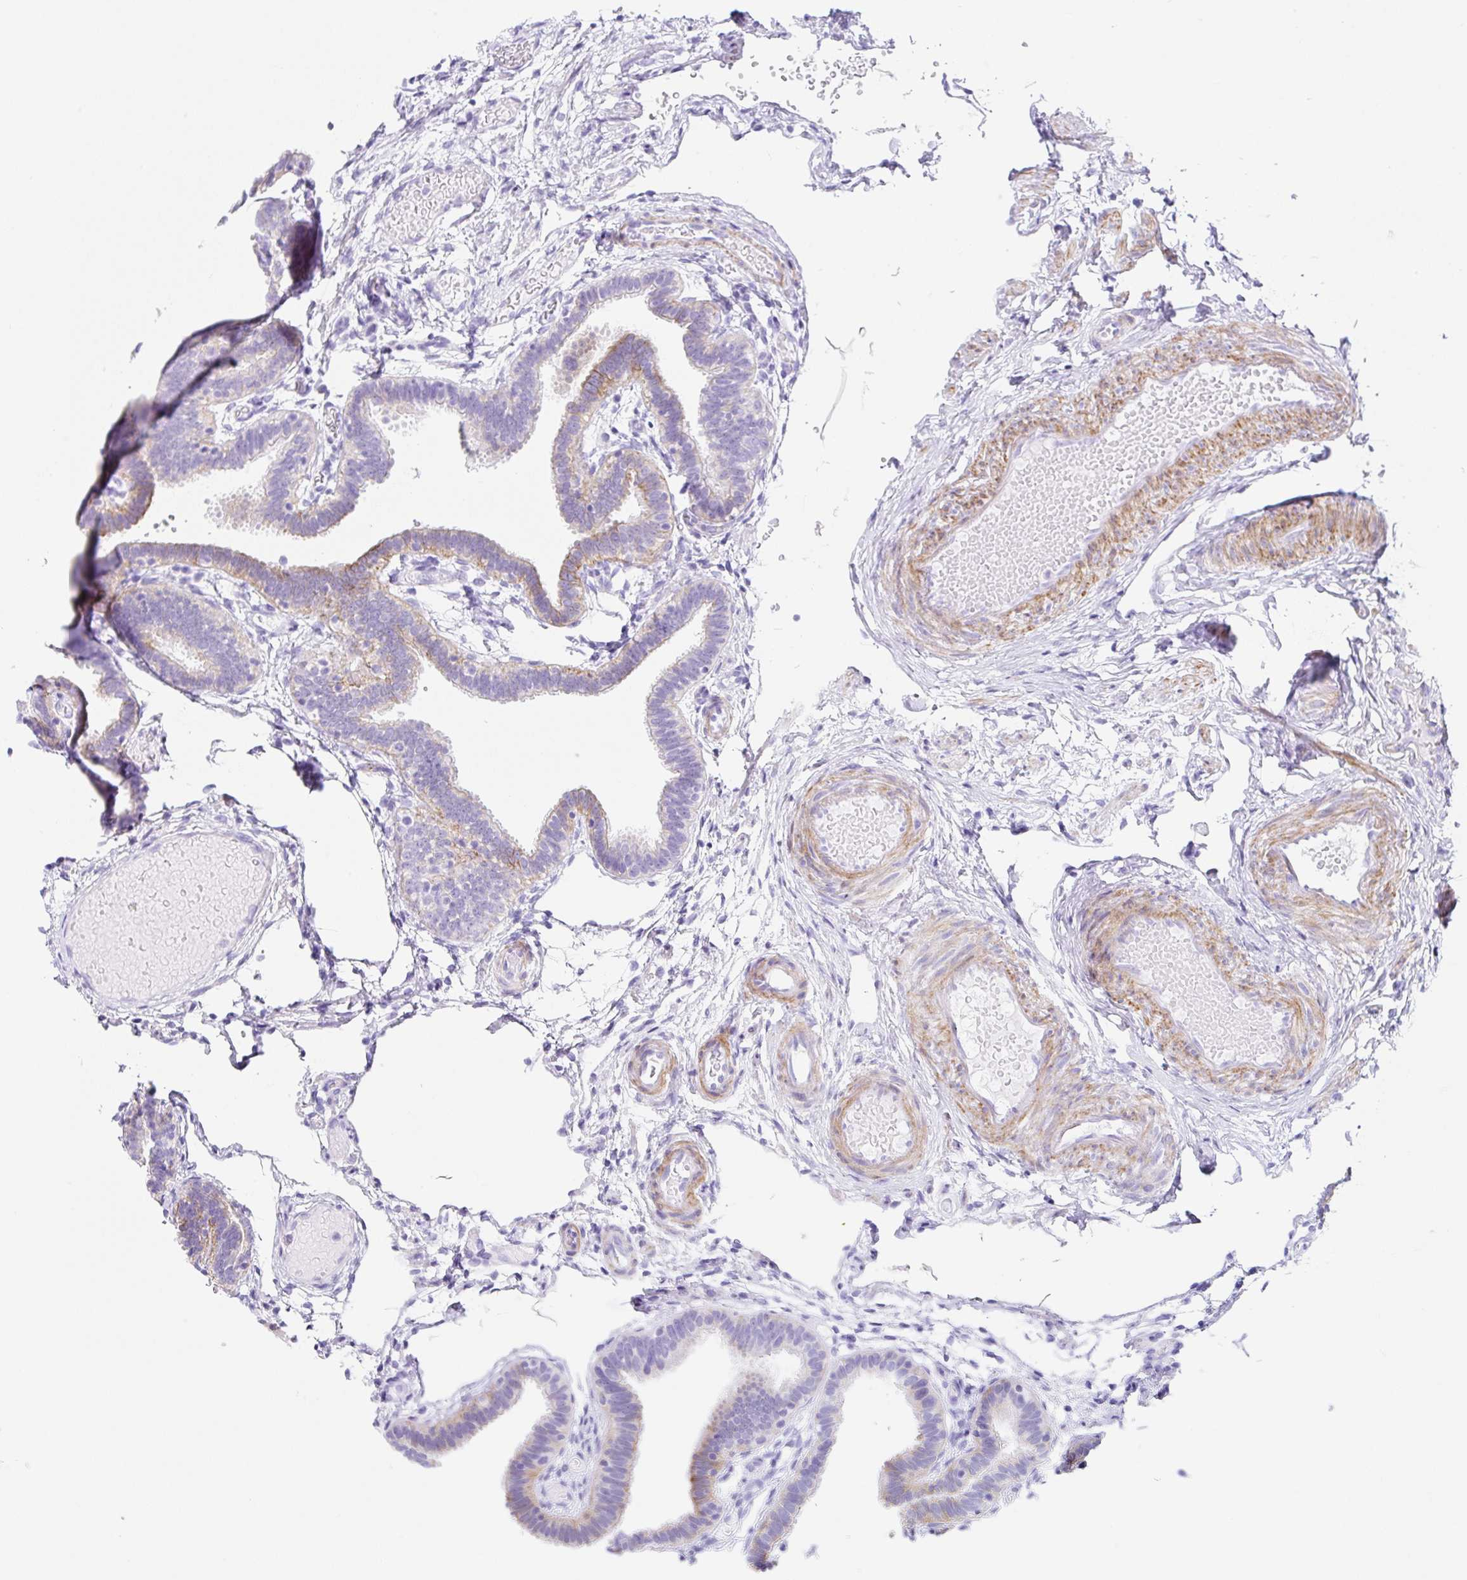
{"staining": {"intensity": "moderate", "quantity": "<25%", "location": "cytoplasmic/membranous"}, "tissue": "fallopian tube", "cell_type": "Glandular cells", "image_type": "normal", "snomed": [{"axis": "morphology", "description": "Normal tissue, NOS"}, {"axis": "topography", "description": "Fallopian tube"}], "caption": "Immunohistochemical staining of unremarkable human fallopian tube reveals low levels of moderate cytoplasmic/membranous expression in about <25% of glandular cells.", "gene": "CLDND2", "patient": {"sex": "female", "age": 37}}